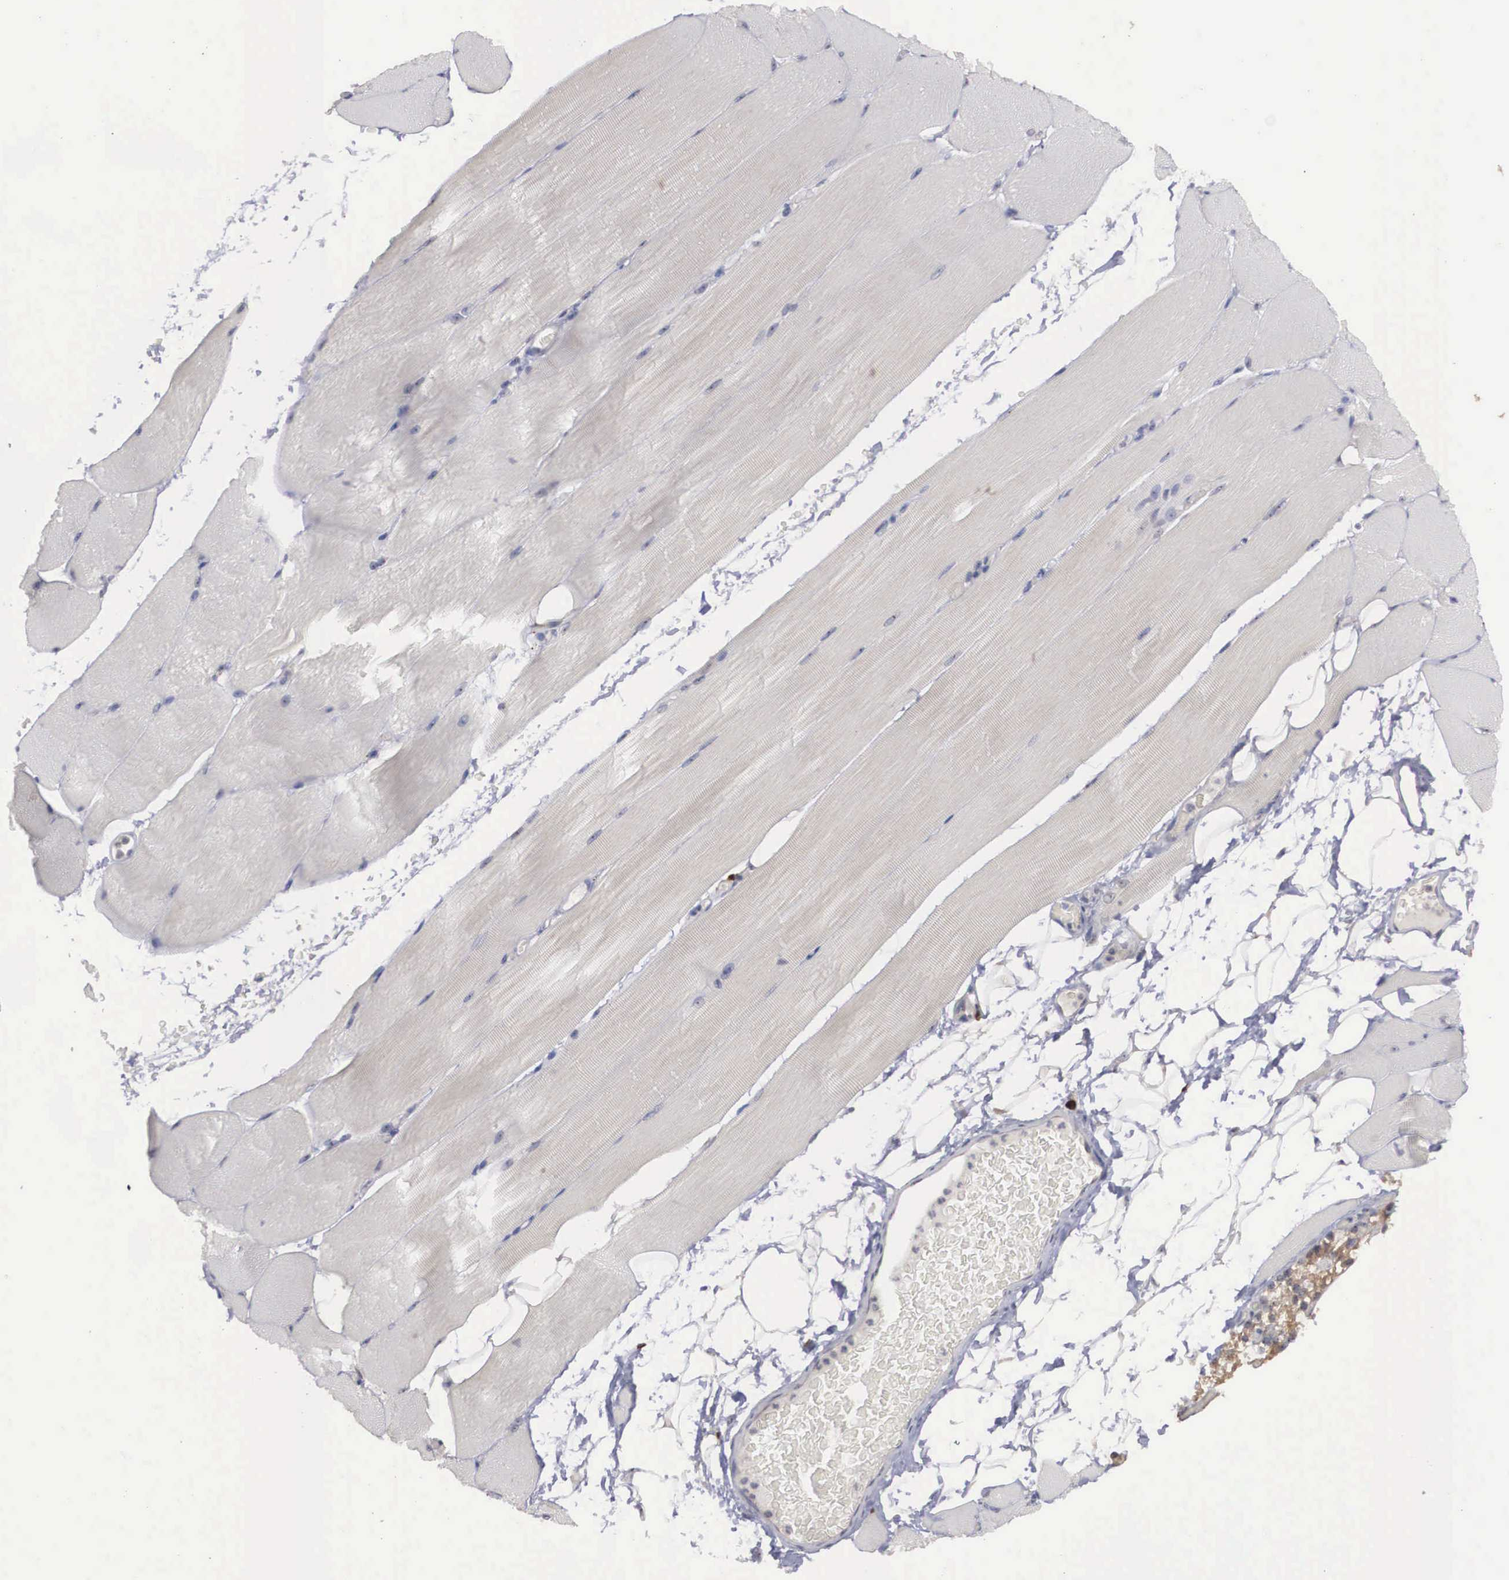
{"staining": {"intensity": "negative", "quantity": "none", "location": "none"}, "tissue": "skeletal muscle", "cell_type": "Myocytes", "image_type": "normal", "snomed": [{"axis": "morphology", "description": "Normal tissue, NOS"}, {"axis": "topography", "description": "Skeletal muscle"}, {"axis": "topography", "description": "Parathyroid gland"}], "caption": "A high-resolution image shows IHC staining of unremarkable skeletal muscle, which reveals no significant staining in myocytes.", "gene": "AMN", "patient": {"sex": "female", "age": 37}}